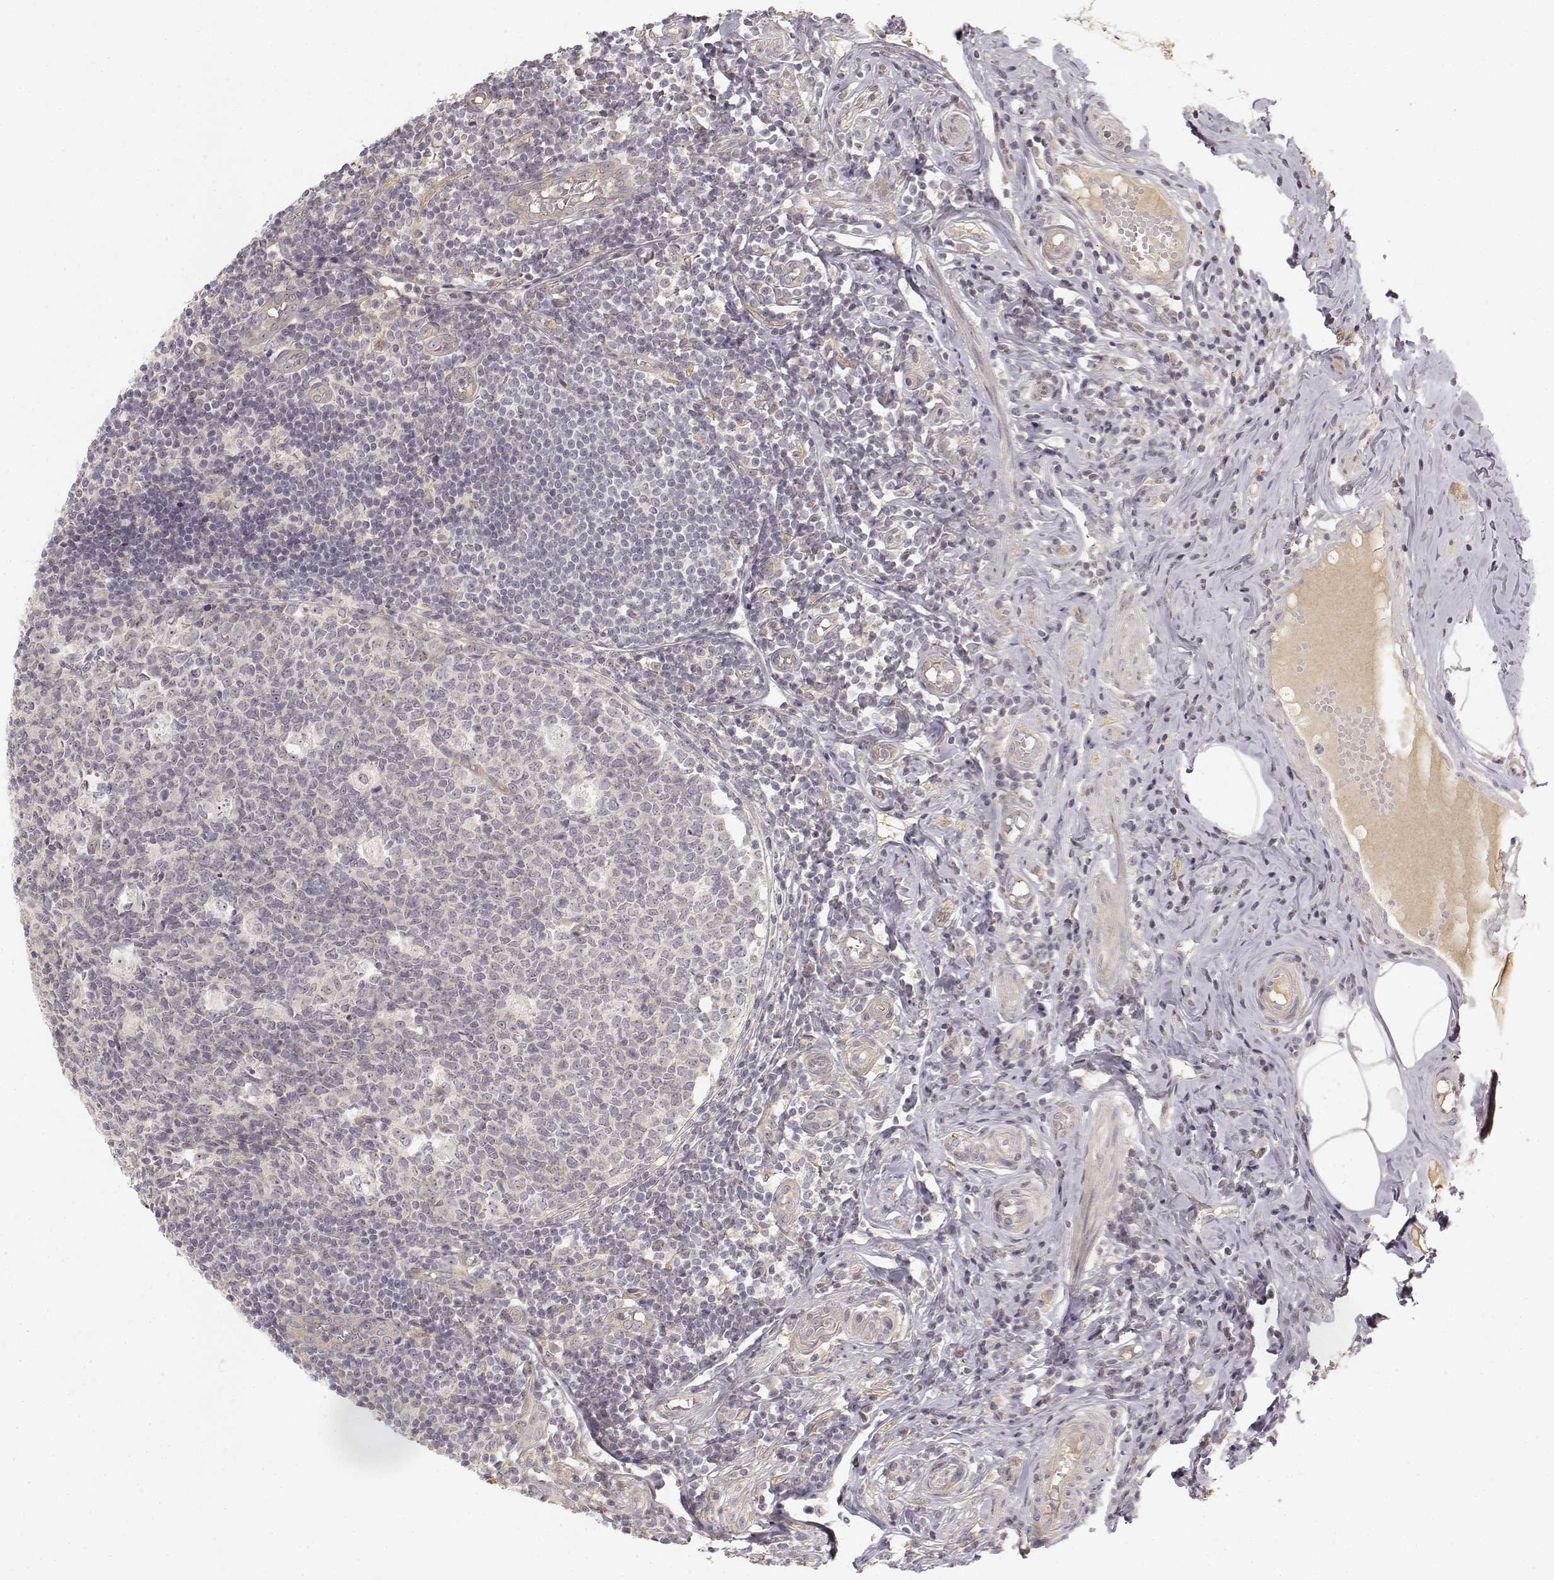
{"staining": {"intensity": "negative", "quantity": "none", "location": "none"}, "tissue": "appendix", "cell_type": "Glandular cells", "image_type": "normal", "snomed": [{"axis": "morphology", "description": "Normal tissue, NOS"}, {"axis": "topography", "description": "Appendix"}], "caption": "IHC of benign human appendix demonstrates no expression in glandular cells. (DAB immunohistochemistry (IHC) visualized using brightfield microscopy, high magnification).", "gene": "MED12L", "patient": {"sex": "male", "age": 18}}